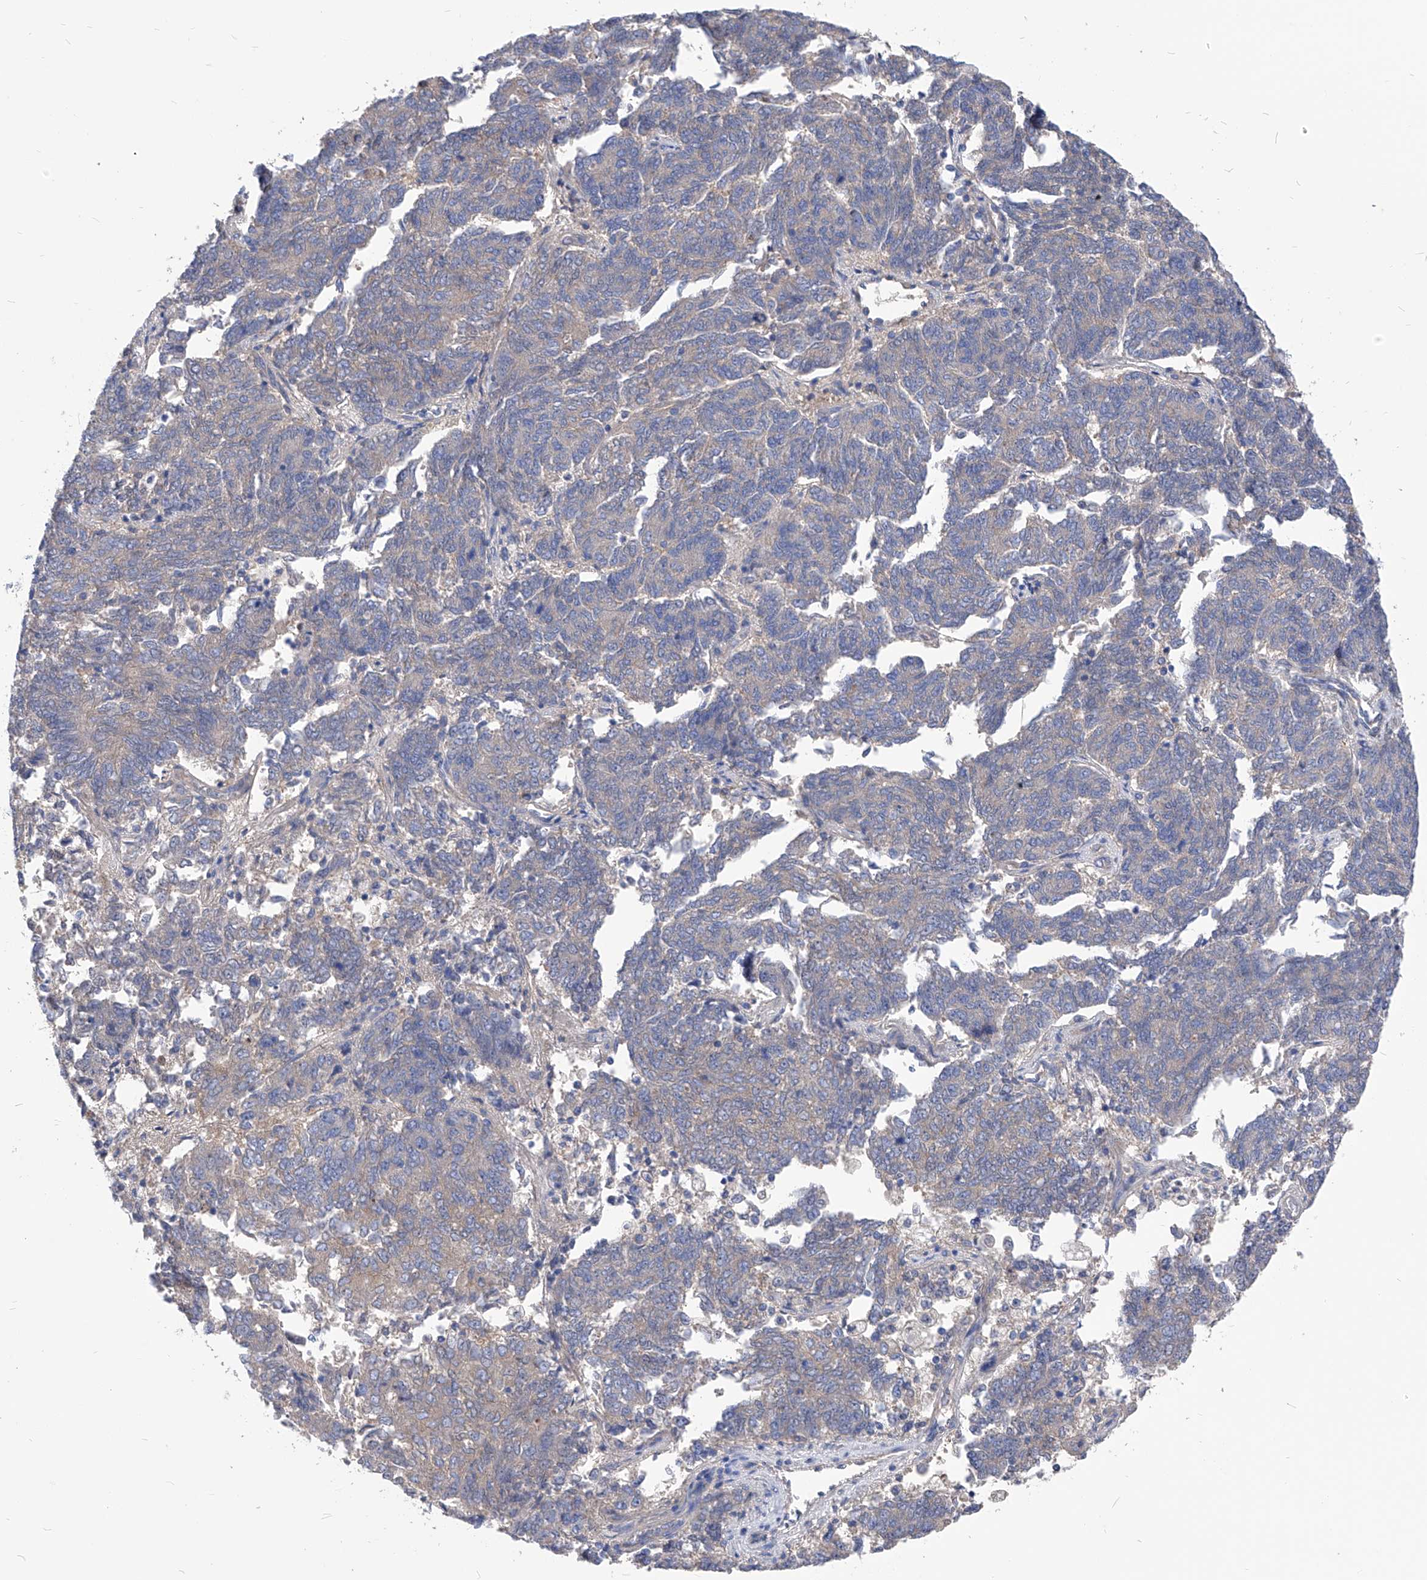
{"staining": {"intensity": "weak", "quantity": "<25%", "location": "cytoplasmic/membranous"}, "tissue": "endometrial cancer", "cell_type": "Tumor cells", "image_type": "cancer", "snomed": [{"axis": "morphology", "description": "Adenocarcinoma, NOS"}, {"axis": "topography", "description": "Endometrium"}], "caption": "Protein analysis of adenocarcinoma (endometrial) reveals no significant expression in tumor cells. The staining is performed using DAB brown chromogen with nuclei counter-stained in using hematoxylin.", "gene": "XPNPEP1", "patient": {"sex": "female", "age": 80}}